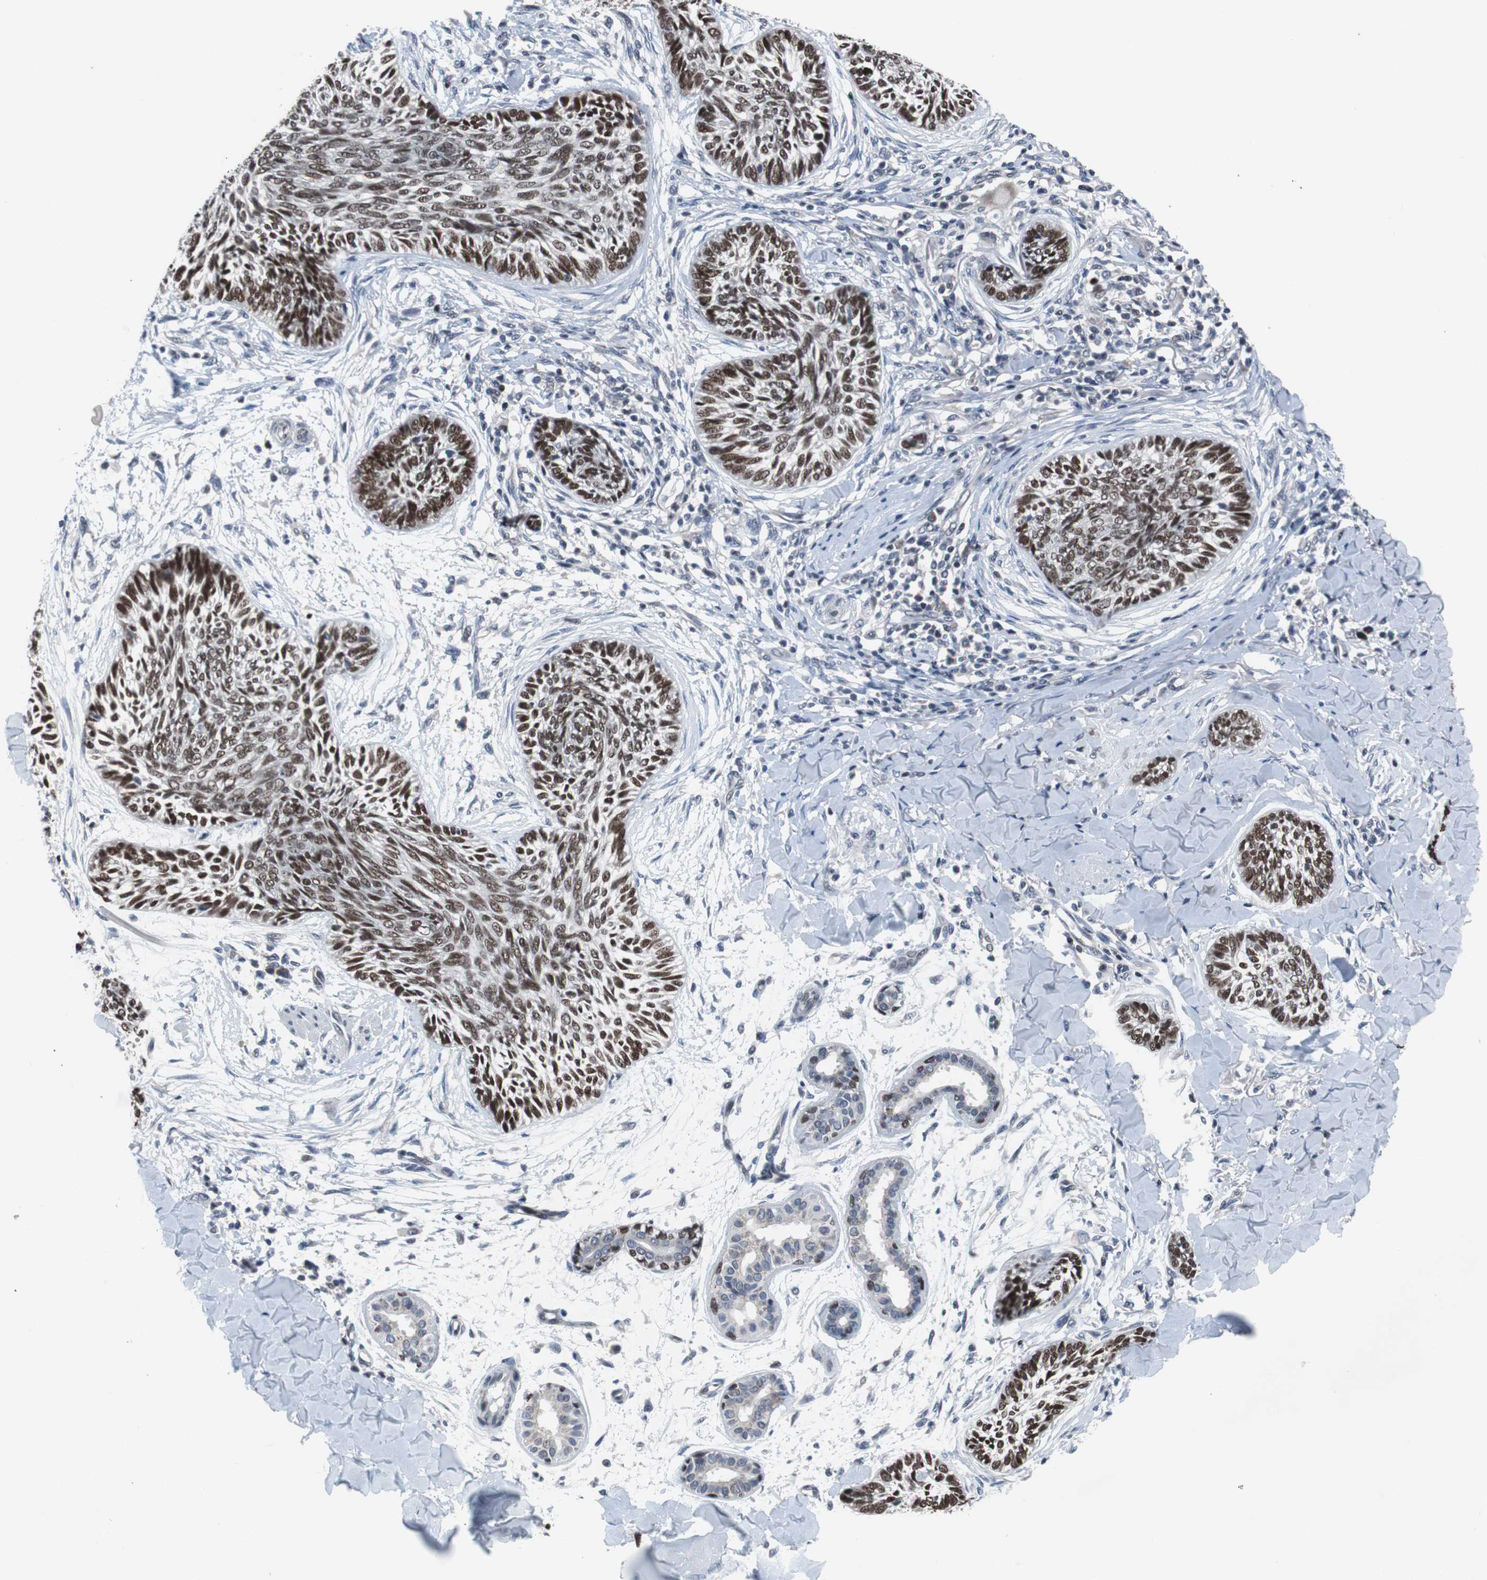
{"staining": {"intensity": "strong", "quantity": ">75%", "location": "nuclear"}, "tissue": "skin cancer", "cell_type": "Tumor cells", "image_type": "cancer", "snomed": [{"axis": "morphology", "description": "Papilloma, NOS"}, {"axis": "morphology", "description": "Basal cell carcinoma"}, {"axis": "topography", "description": "Skin"}], "caption": "Strong nuclear expression is seen in about >75% of tumor cells in skin cancer (basal cell carcinoma).", "gene": "TP63", "patient": {"sex": "male", "age": 87}}